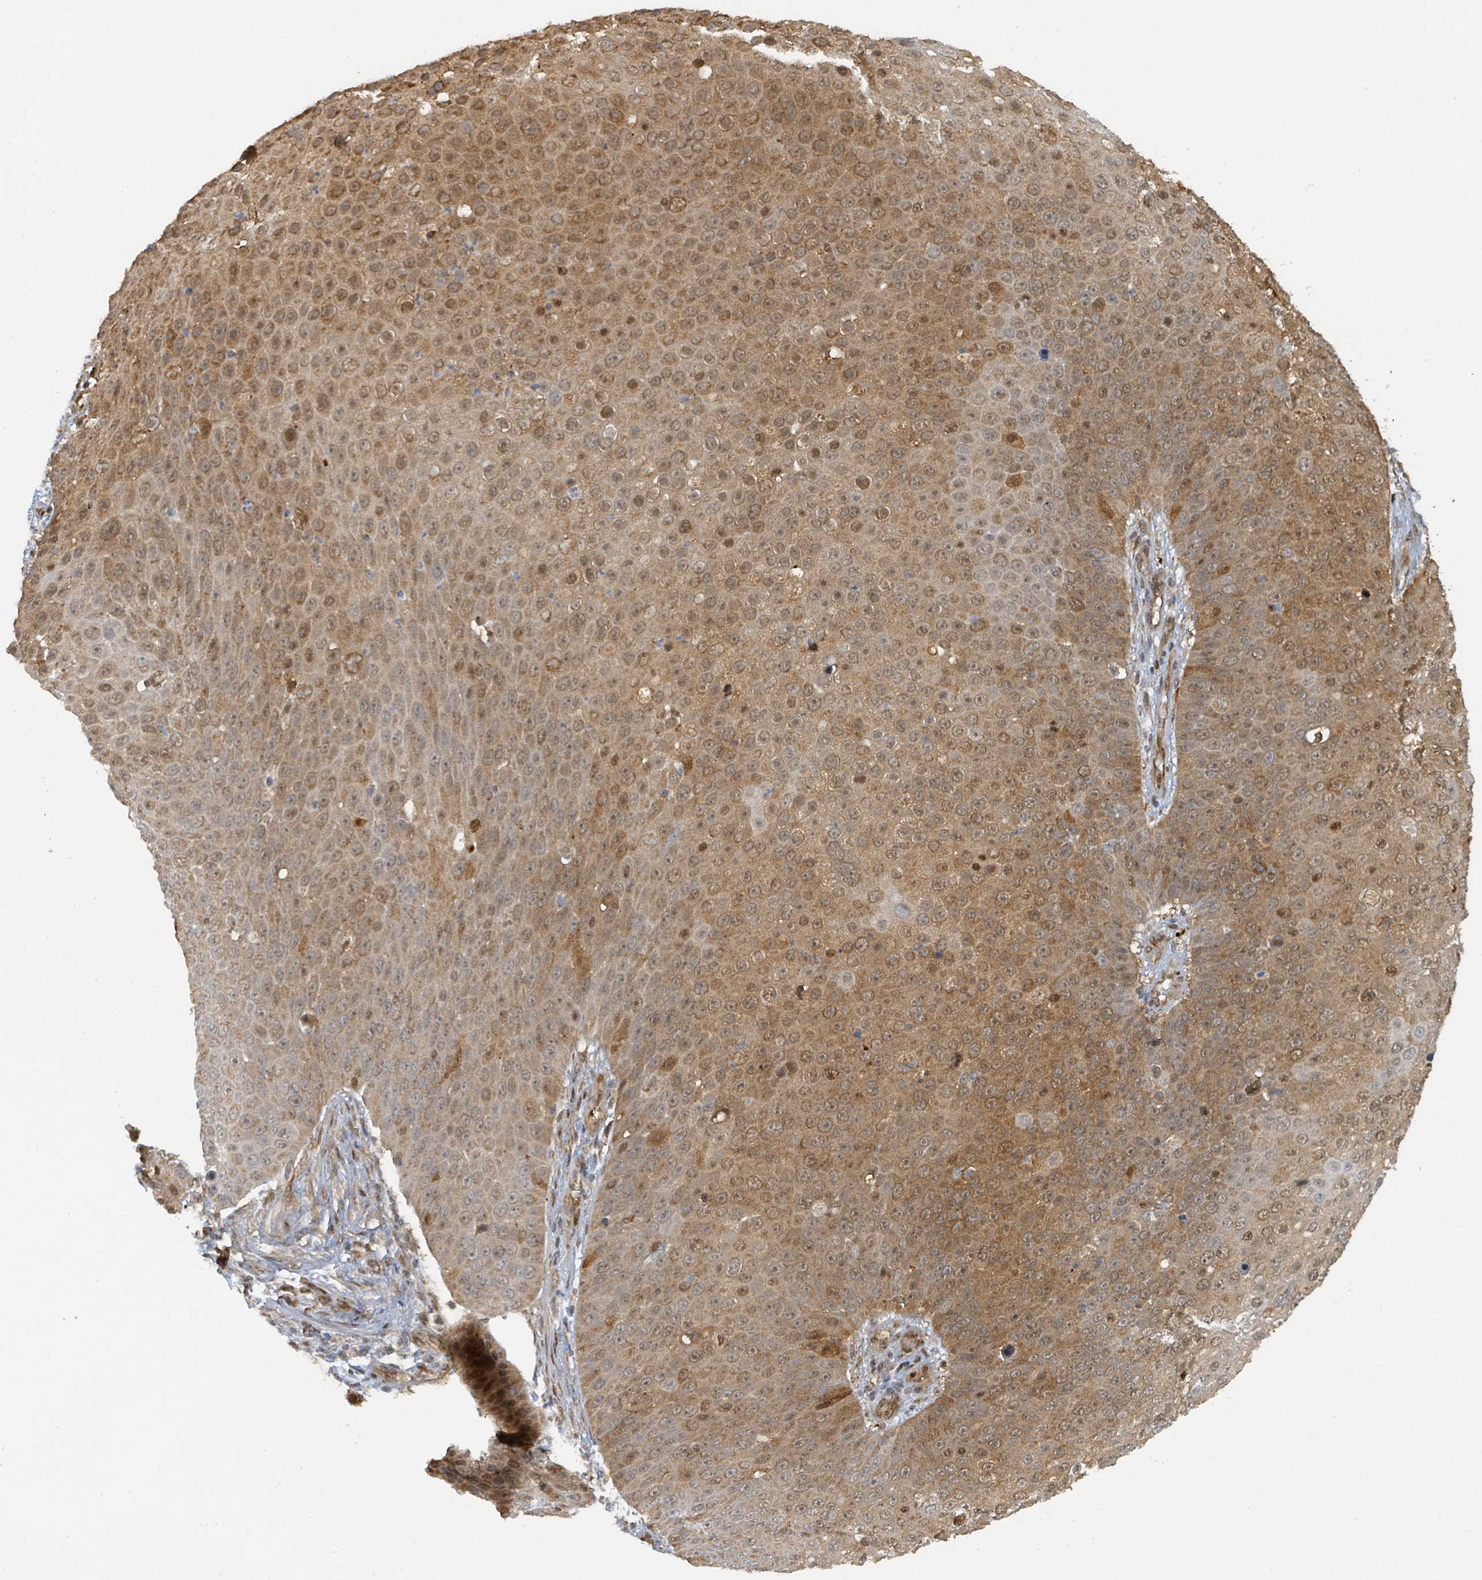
{"staining": {"intensity": "moderate", "quantity": ">75%", "location": "cytoplasmic/membranous,nuclear"}, "tissue": "skin cancer", "cell_type": "Tumor cells", "image_type": "cancer", "snomed": [{"axis": "morphology", "description": "Squamous cell carcinoma, NOS"}, {"axis": "topography", "description": "Skin"}], "caption": "Squamous cell carcinoma (skin) stained with a brown dye reveals moderate cytoplasmic/membranous and nuclear positive staining in approximately >75% of tumor cells.", "gene": "PSMB7", "patient": {"sex": "male", "age": 71}}